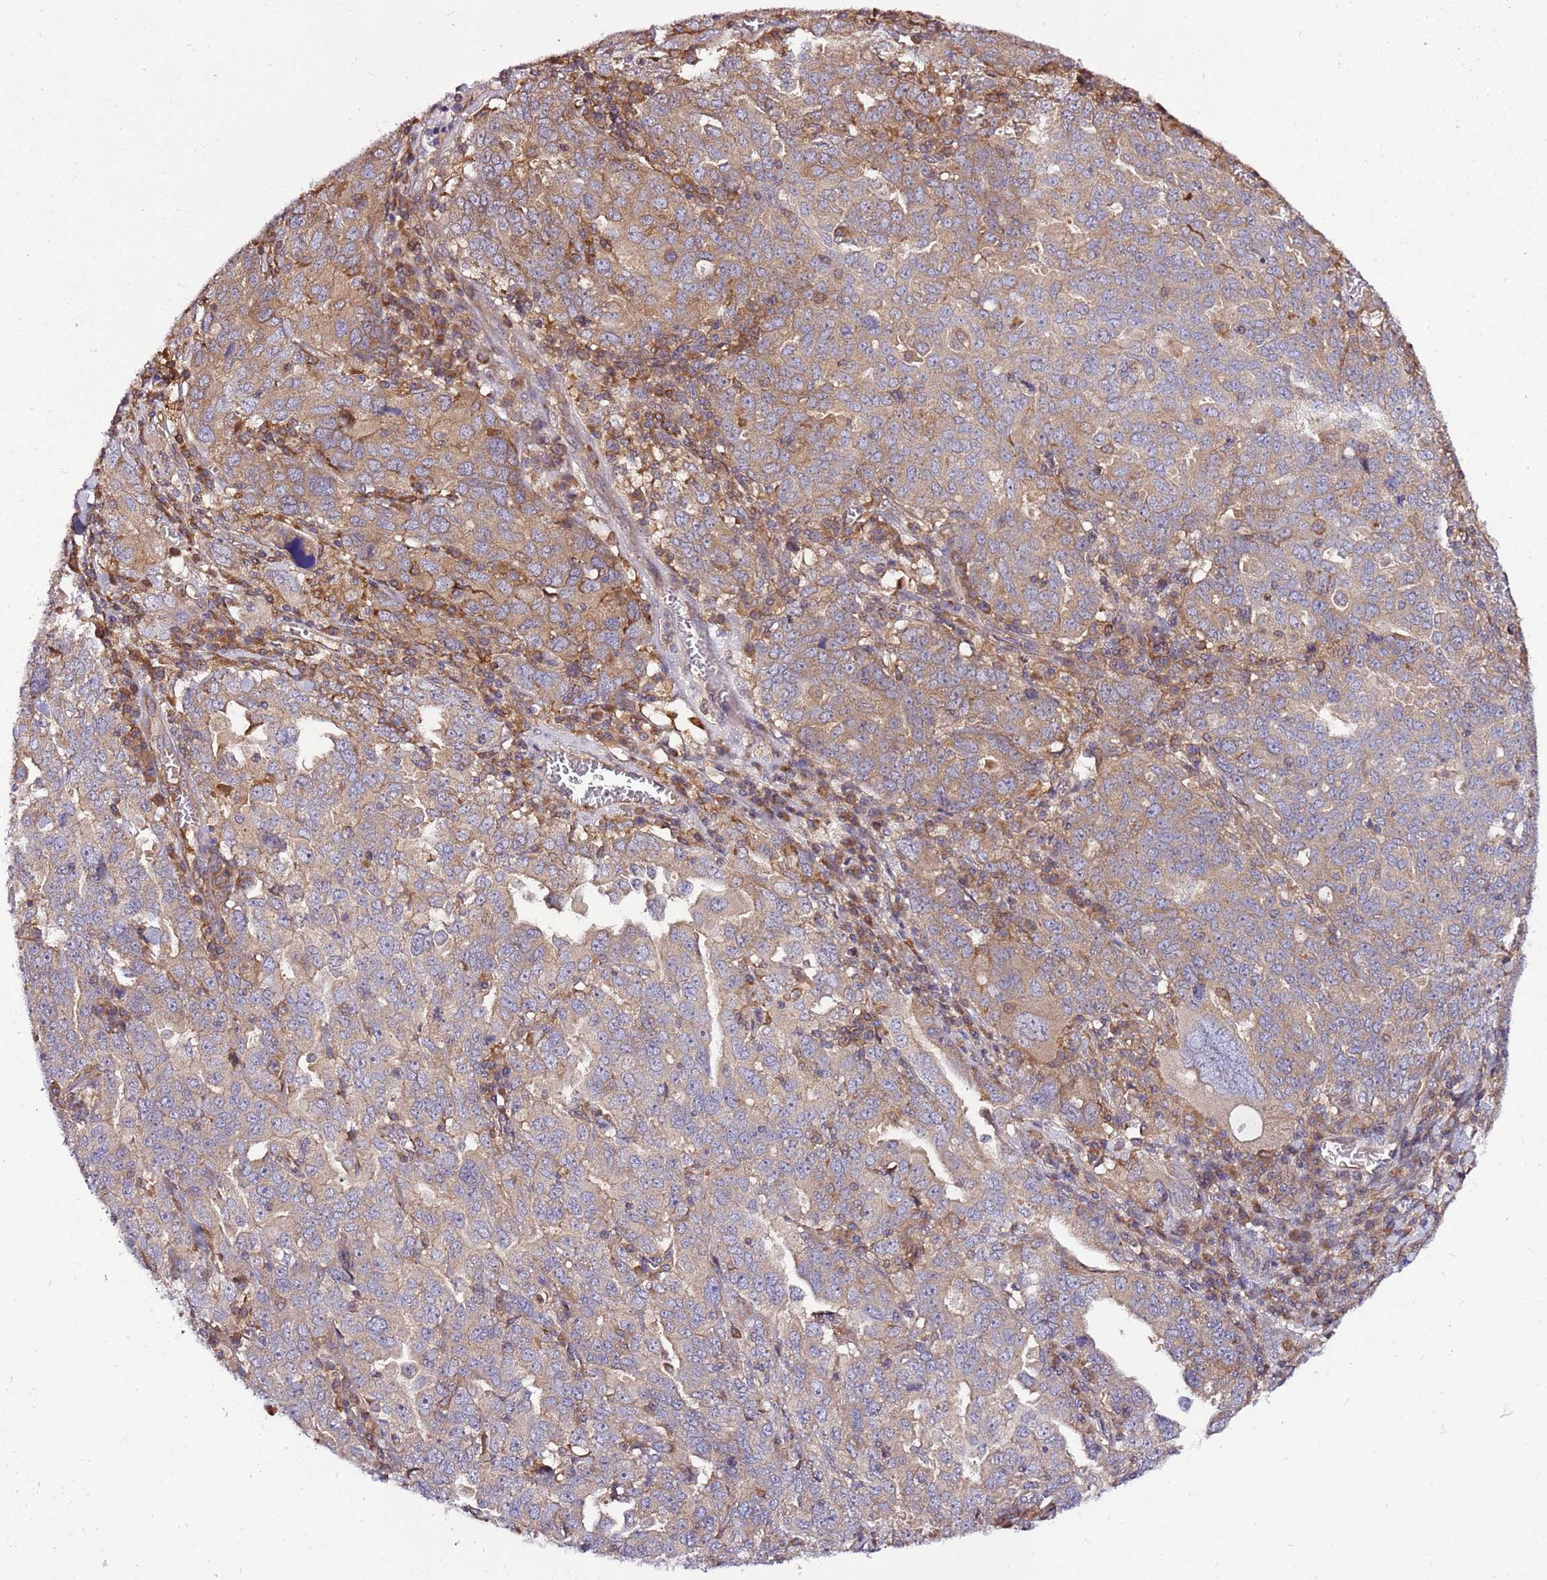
{"staining": {"intensity": "weak", "quantity": "25%-75%", "location": "cytoplasmic/membranous"}, "tissue": "ovarian cancer", "cell_type": "Tumor cells", "image_type": "cancer", "snomed": [{"axis": "morphology", "description": "Carcinoma, endometroid"}, {"axis": "topography", "description": "Ovary"}], "caption": "Immunohistochemical staining of endometroid carcinoma (ovarian) exhibits low levels of weak cytoplasmic/membranous protein staining in about 25%-75% of tumor cells. The protein is stained brown, and the nuclei are stained in blue (DAB (3,3'-diaminobenzidine) IHC with brightfield microscopy, high magnification).", "gene": "ATXN2L", "patient": {"sex": "female", "age": 62}}